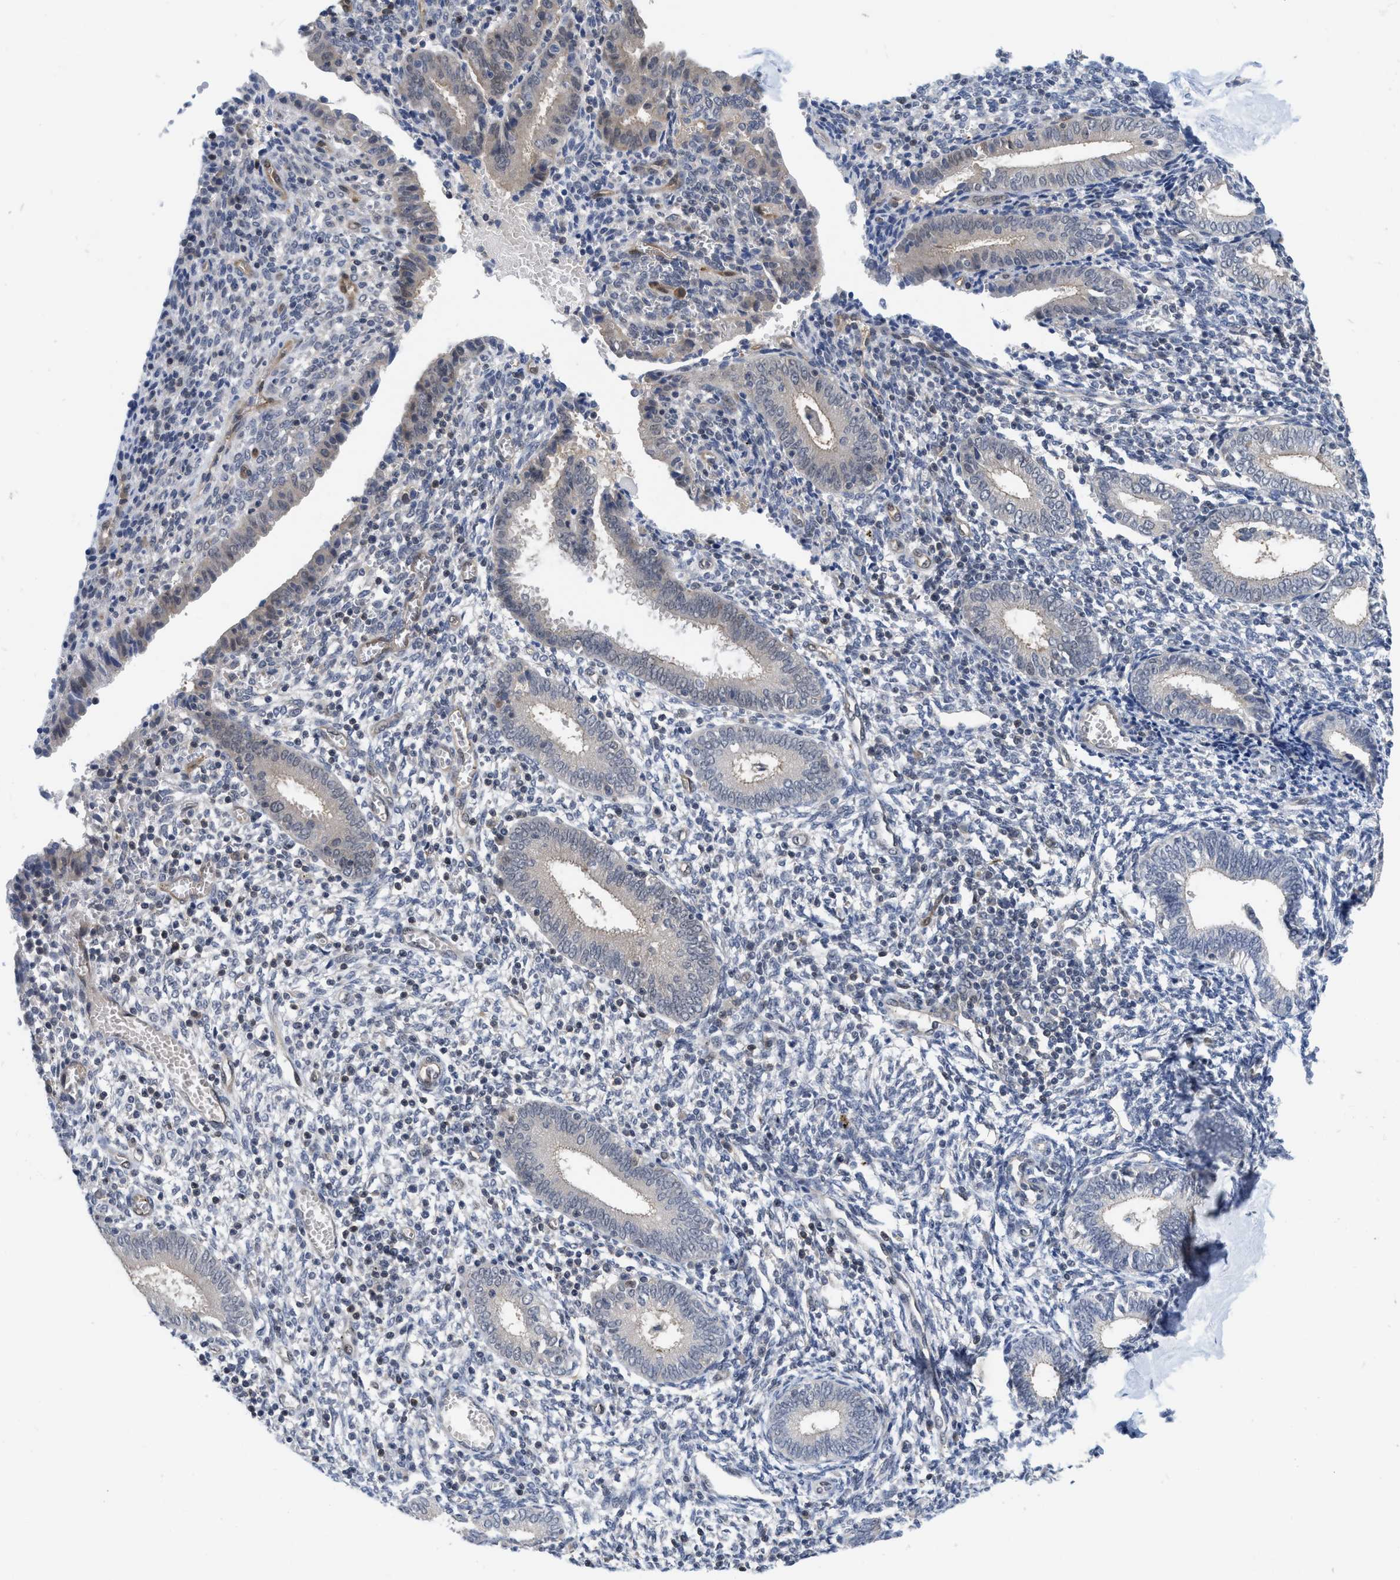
{"staining": {"intensity": "negative", "quantity": "none", "location": "none"}, "tissue": "endometrium", "cell_type": "Cells in endometrial stroma", "image_type": "normal", "snomed": [{"axis": "morphology", "description": "Normal tissue, NOS"}, {"axis": "topography", "description": "Endometrium"}], "caption": "The histopathology image exhibits no staining of cells in endometrial stroma in benign endometrium.", "gene": "LDAF1", "patient": {"sex": "female", "age": 41}}